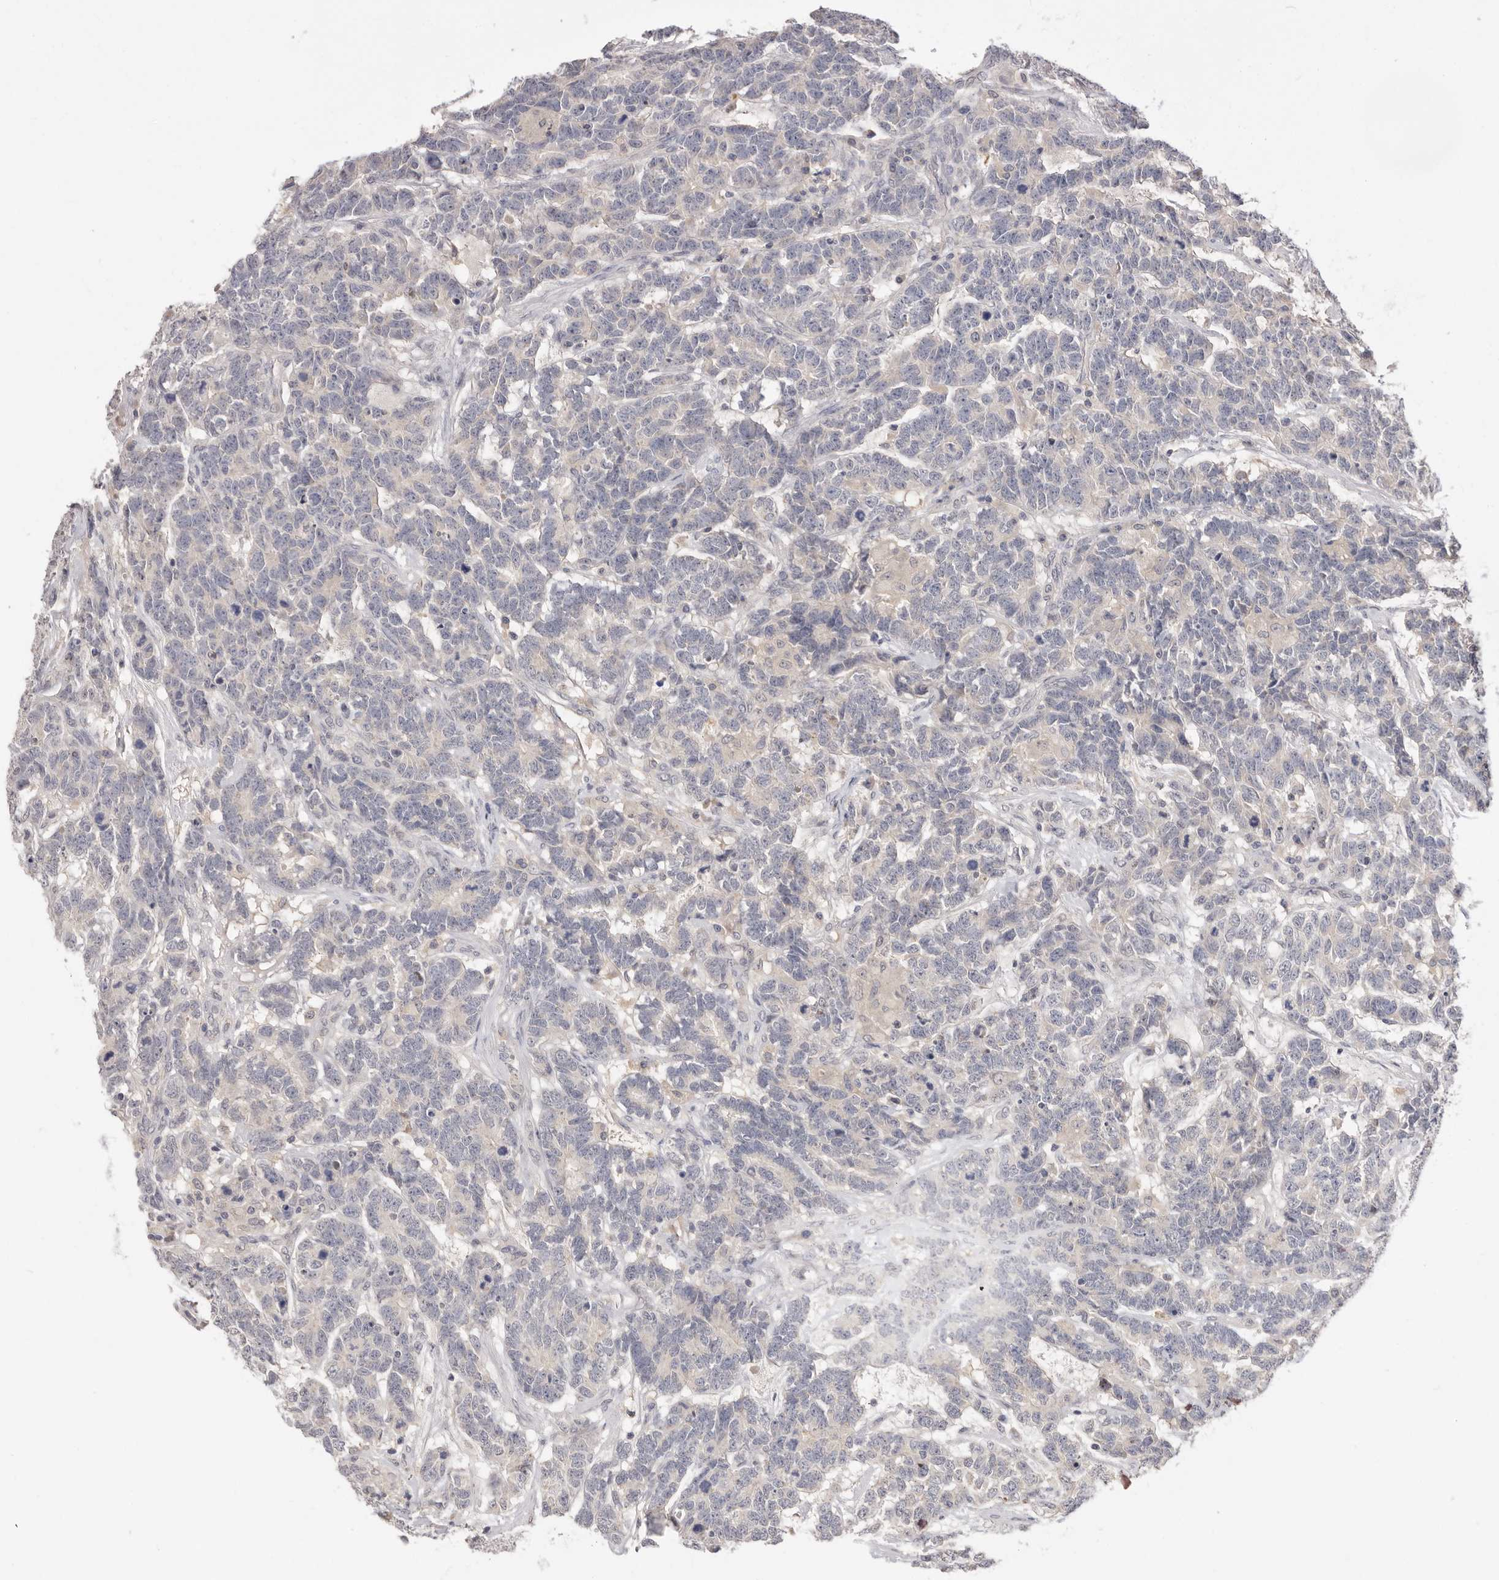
{"staining": {"intensity": "negative", "quantity": "none", "location": "none"}, "tissue": "testis cancer", "cell_type": "Tumor cells", "image_type": "cancer", "snomed": [{"axis": "morphology", "description": "Carcinoma, Embryonal, NOS"}, {"axis": "topography", "description": "Testis"}], "caption": "Immunohistochemical staining of embryonal carcinoma (testis) shows no significant staining in tumor cells.", "gene": "DOP1A", "patient": {"sex": "male", "age": 26}}